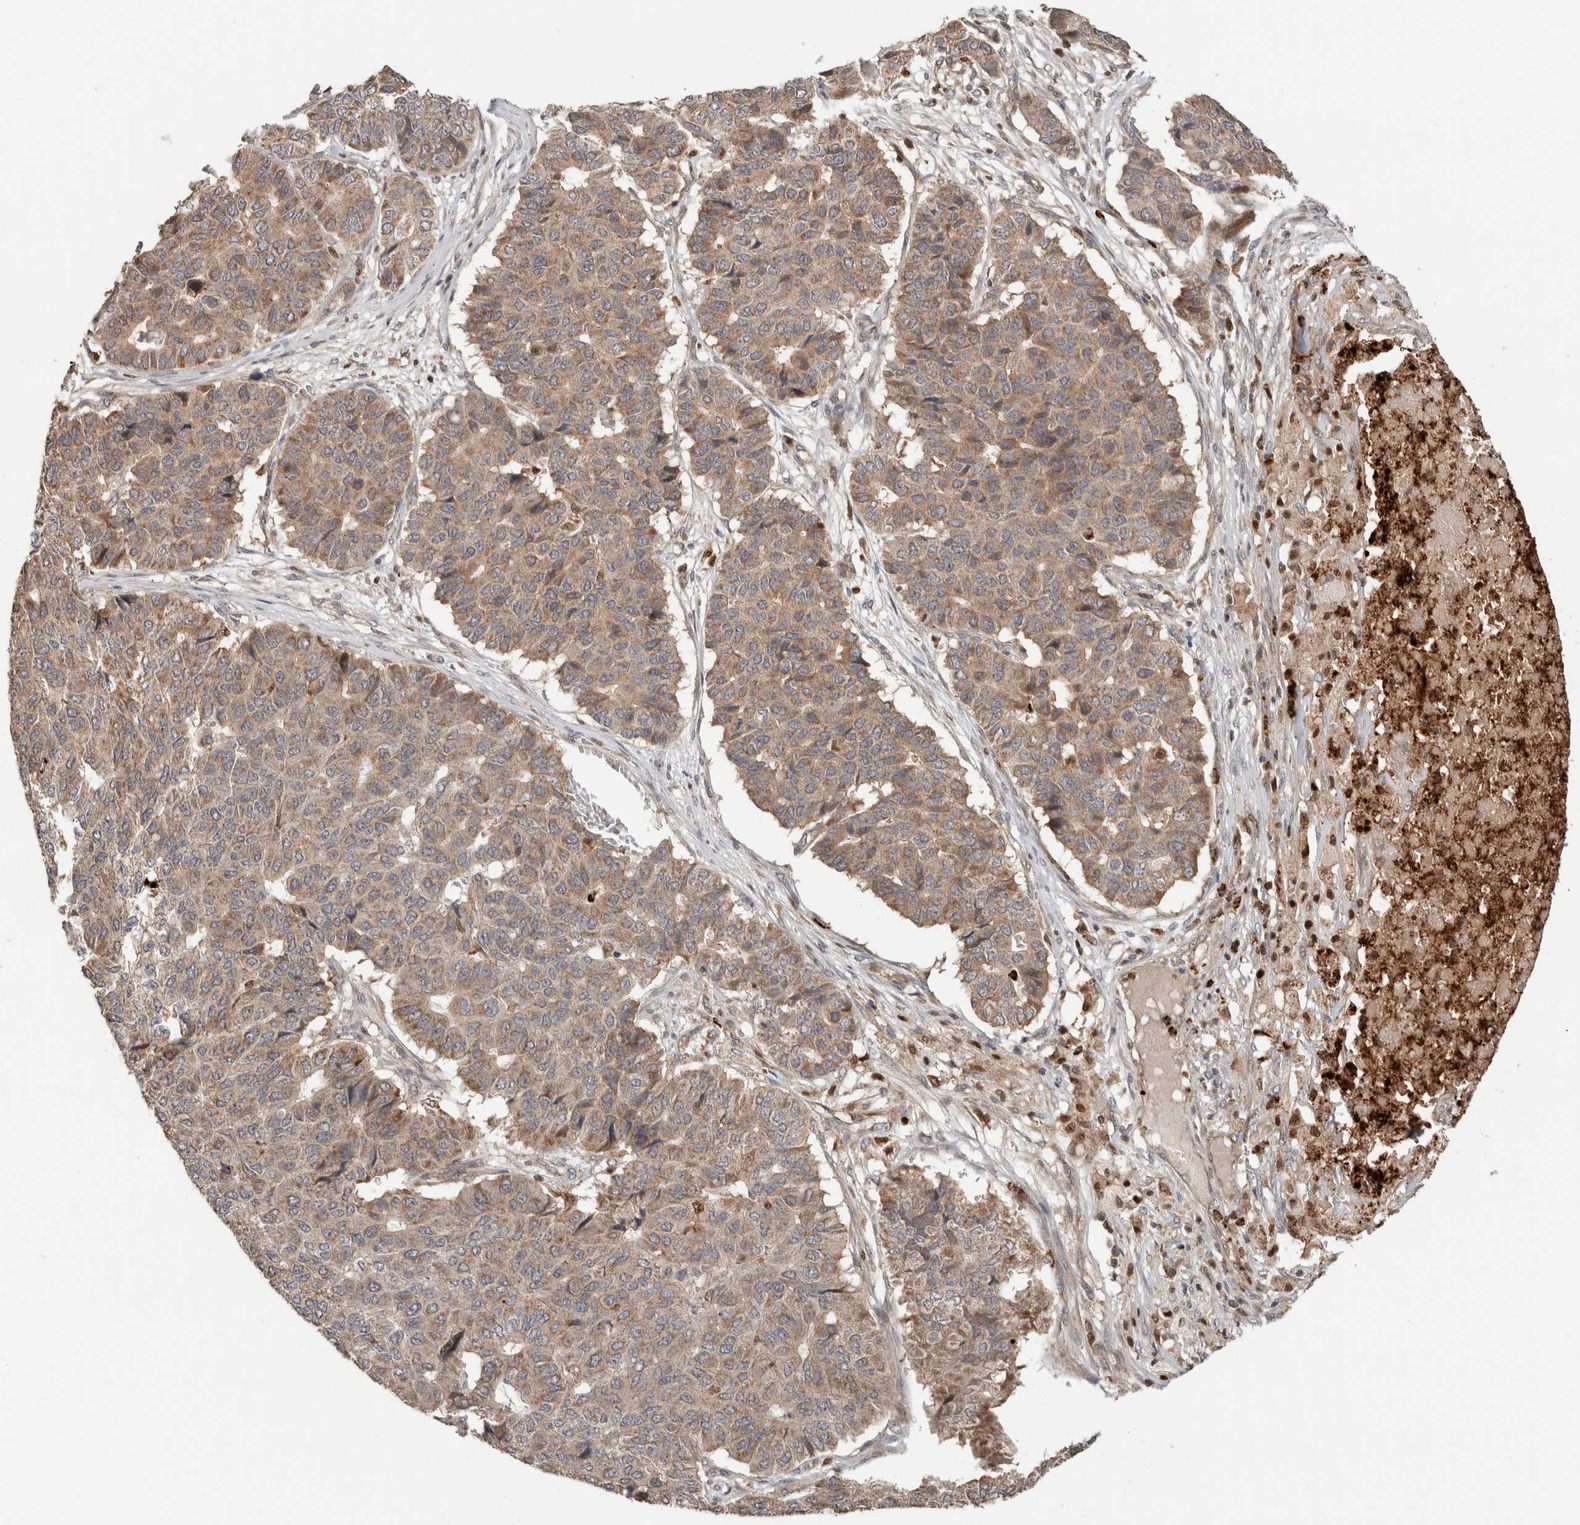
{"staining": {"intensity": "weak", "quantity": ">75%", "location": "cytoplasmic/membranous"}, "tissue": "pancreatic cancer", "cell_type": "Tumor cells", "image_type": "cancer", "snomed": [{"axis": "morphology", "description": "Adenocarcinoma, NOS"}, {"axis": "topography", "description": "Pancreas"}], "caption": "Human pancreatic cancer stained with a brown dye demonstrates weak cytoplasmic/membranous positive positivity in about >75% of tumor cells.", "gene": "VPS53", "patient": {"sex": "male", "age": 50}}